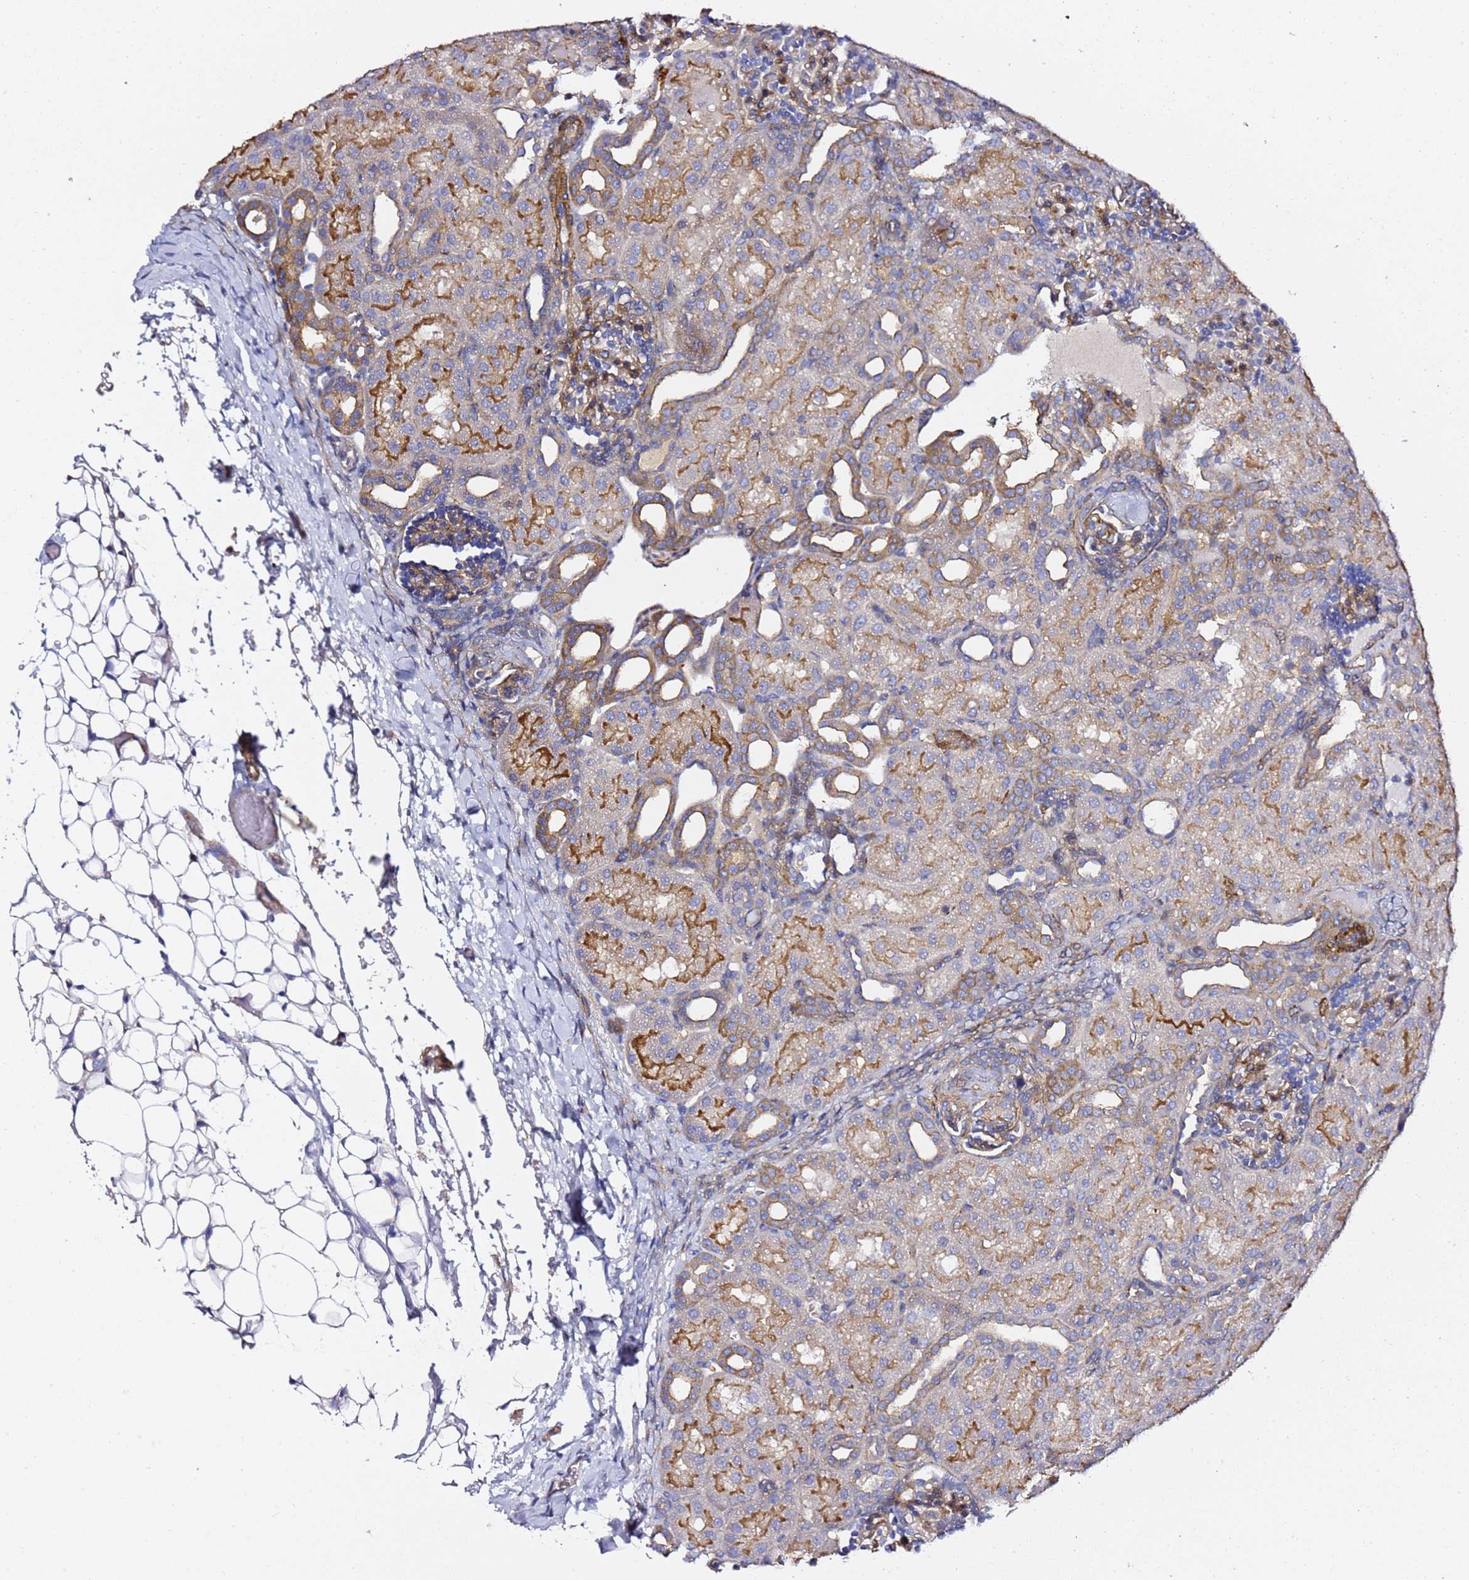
{"staining": {"intensity": "moderate", "quantity": "25%-75%", "location": "cytoplasmic/membranous"}, "tissue": "kidney", "cell_type": "Cells in glomeruli", "image_type": "normal", "snomed": [{"axis": "morphology", "description": "Normal tissue, NOS"}, {"axis": "topography", "description": "Kidney"}], "caption": "Immunohistochemistry (IHC) histopathology image of normal kidney stained for a protein (brown), which displays medium levels of moderate cytoplasmic/membranous expression in approximately 25%-75% of cells in glomeruli.", "gene": "ZFP36L2", "patient": {"sex": "male", "age": 1}}